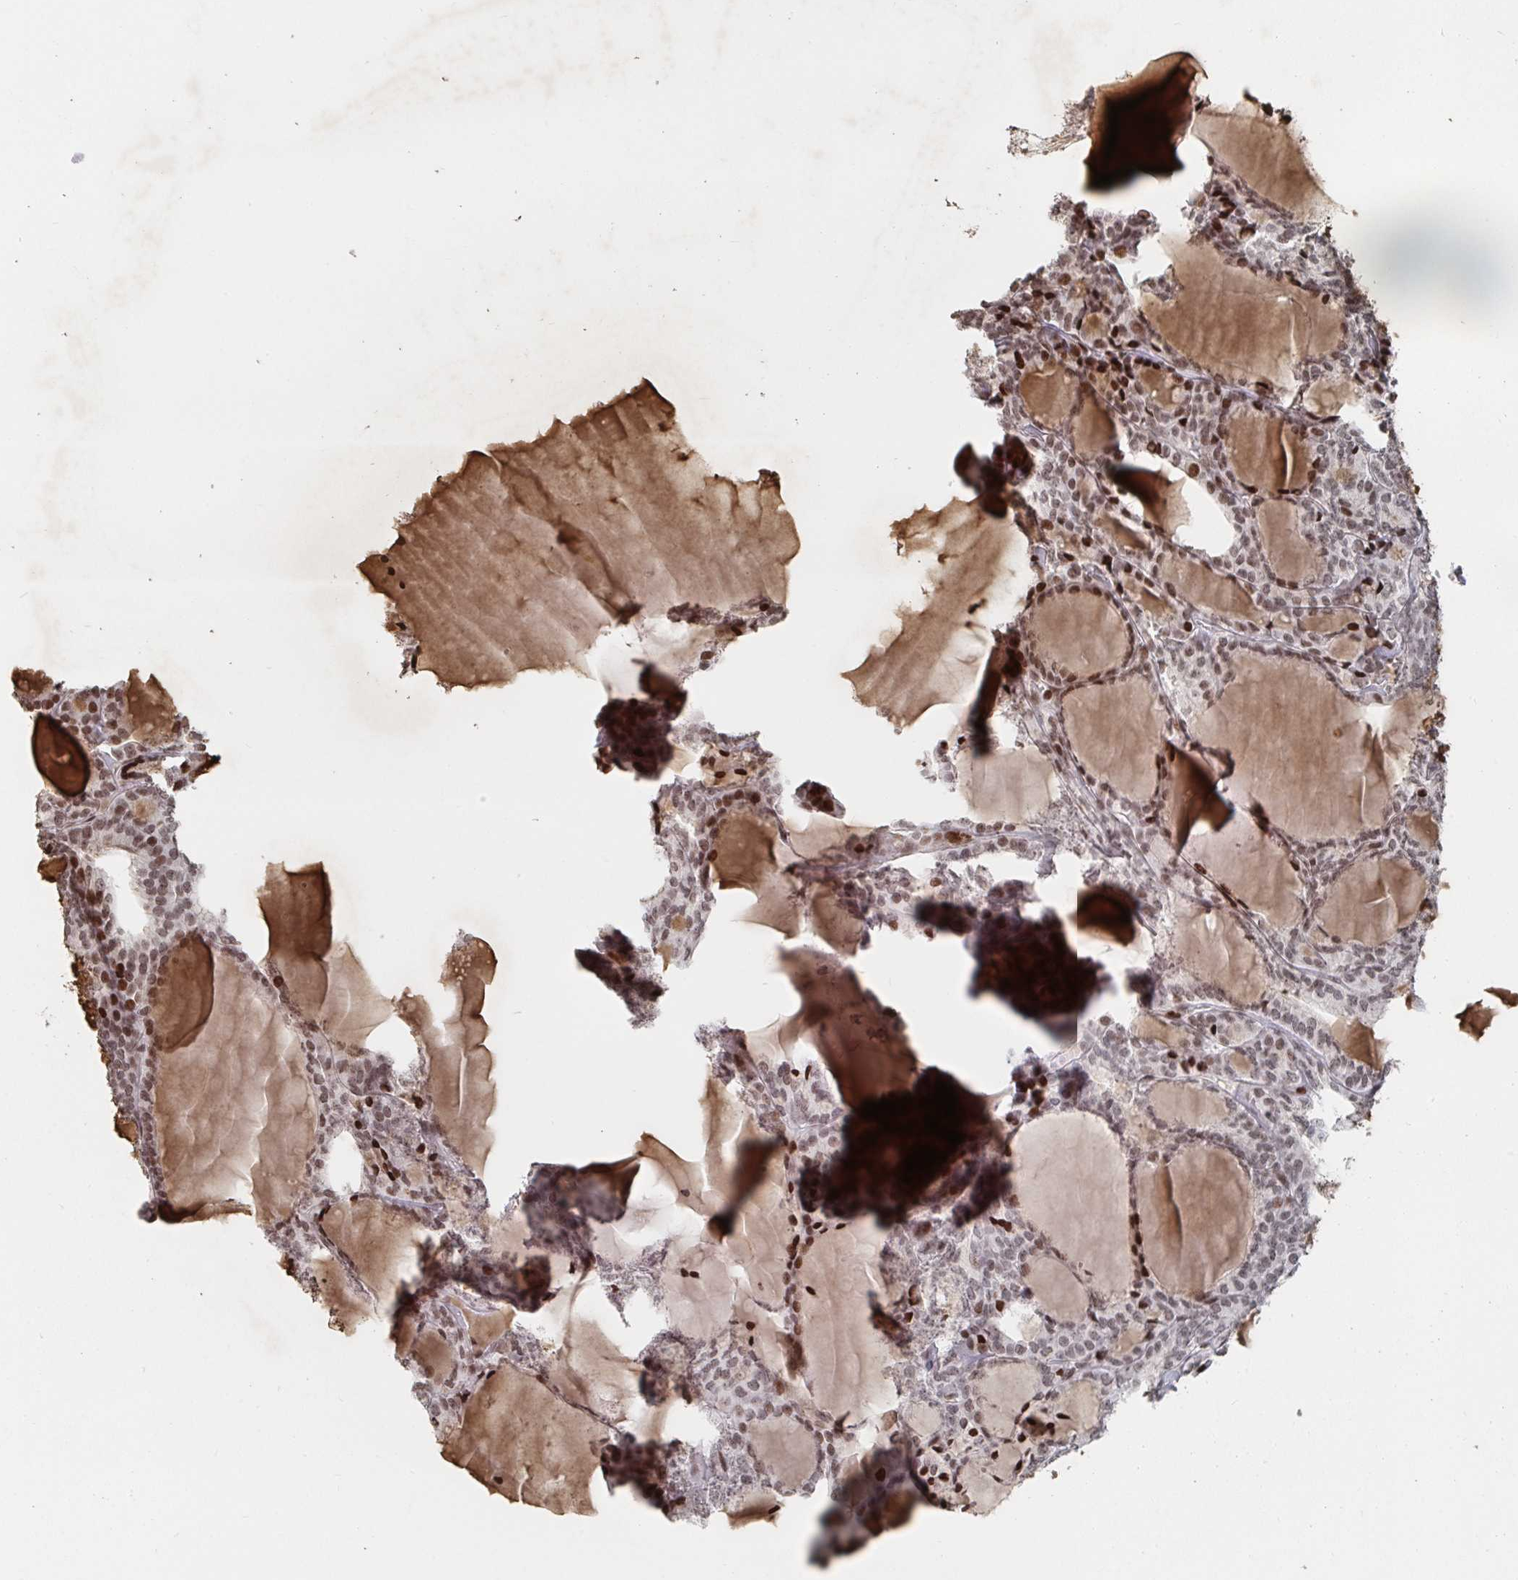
{"staining": {"intensity": "moderate", "quantity": ">75%", "location": "nuclear"}, "tissue": "thyroid cancer", "cell_type": "Tumor cells", "image_type": "cancer", "snomed": [{"axis": "morphology", "description": "Follicular adenoma carcinoma, NOS"}, {"axis": "topography", "description": "Thyroid gland"}], "caption": "Immunohistochemical staining of thyroid cancer shows medium levels of moderate nuclear protein expression in approximately >75% of tumor cells.", "gene": "ZDHHC12", "patient": {"sex": "male", "age": 74}}